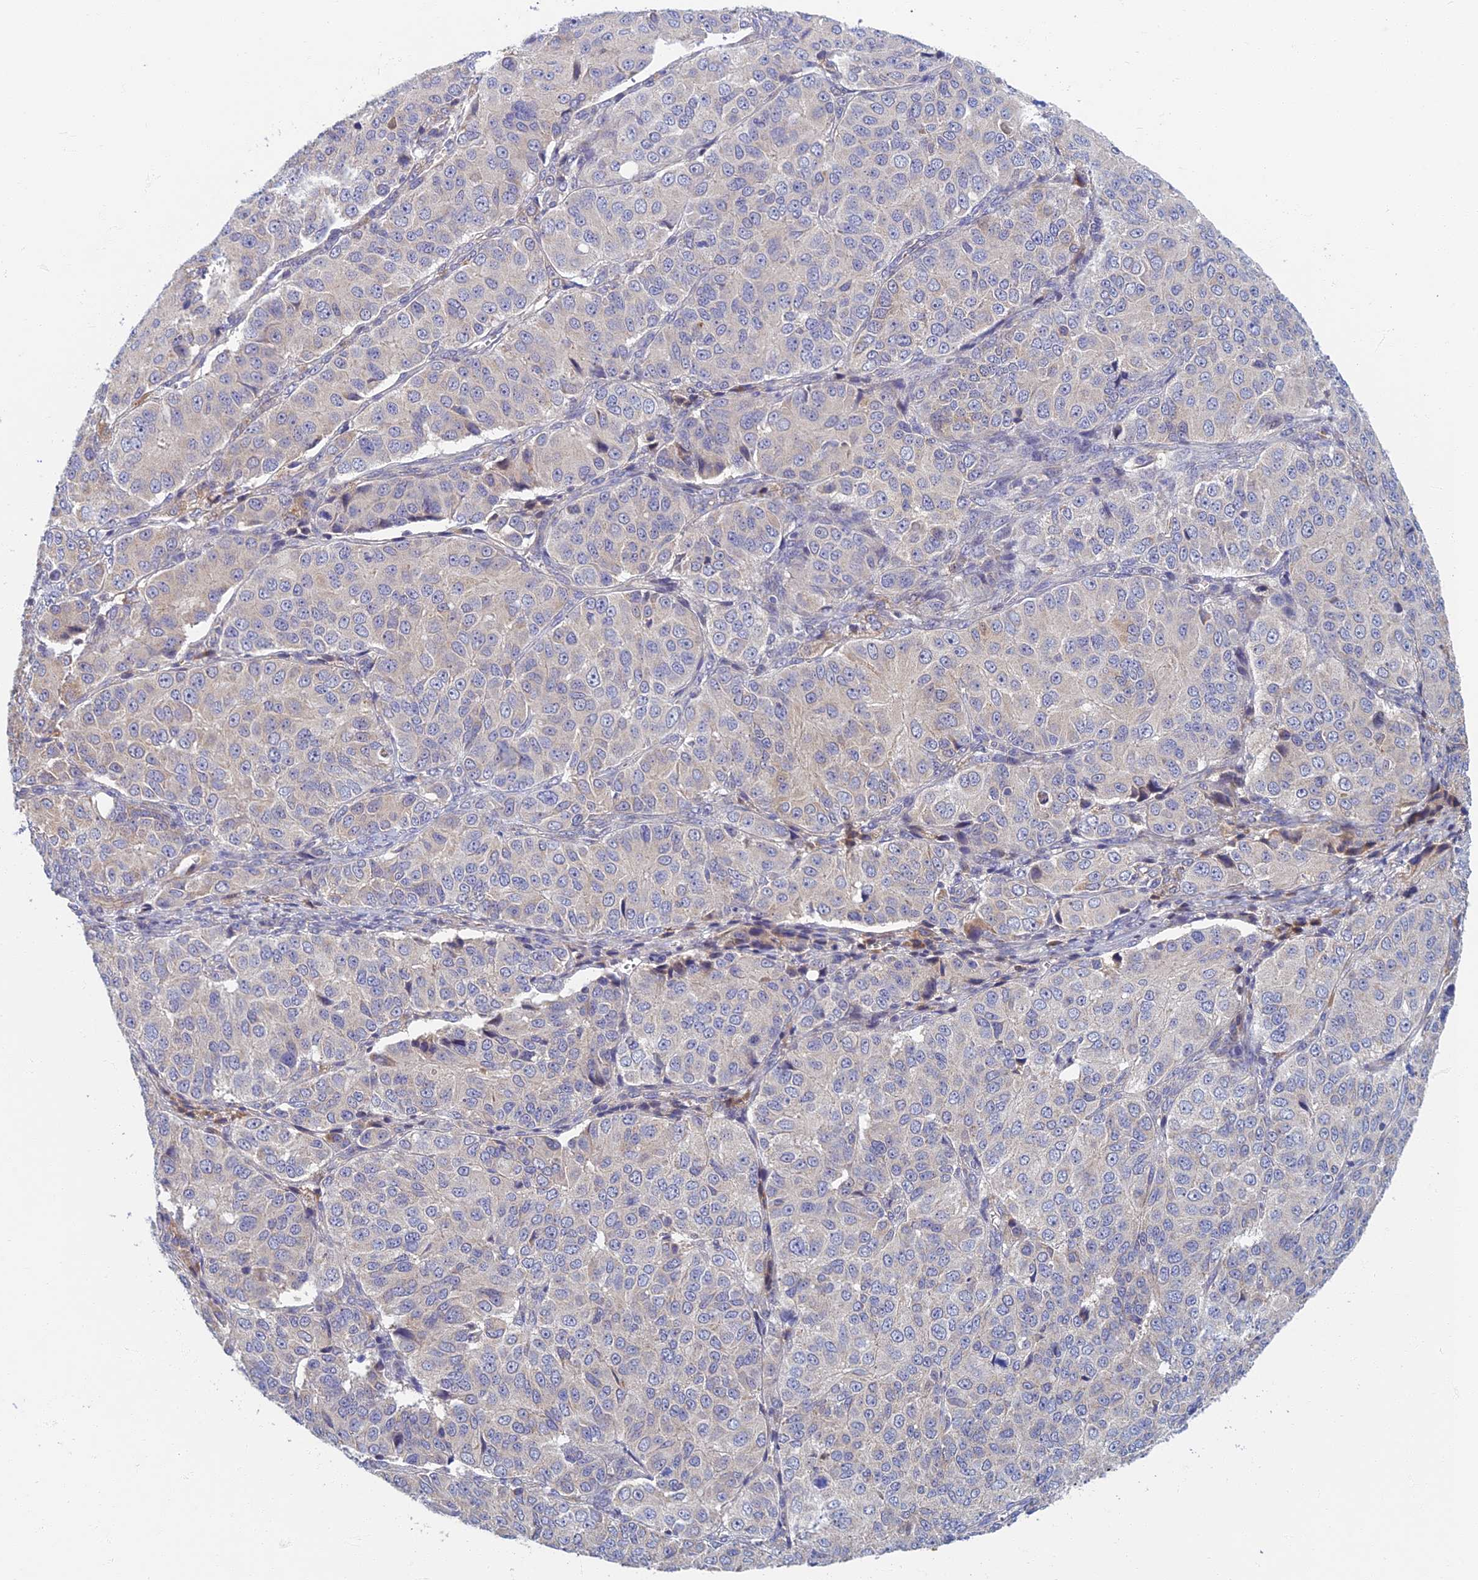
{"staining": {"intensity": "negative", "quantity": "none", "location": "none"}, "tissue": "ovarian cancer", "cell_type": "Tumor cells", "image_type": "cancer", "snomed": [{"axis": "morphology", "description": "Carcinoma, endometroid"}, {"axis": "topography", "description": "Ovary"}], "caption": "Human ovarian cancer (endometroid carcinoma) stained for a protein using immunohistochemistry (IHC) shows no positivity in tumor cells.", "gene": "SOGA1", "patient": {"sex": "female", "age": 51}}